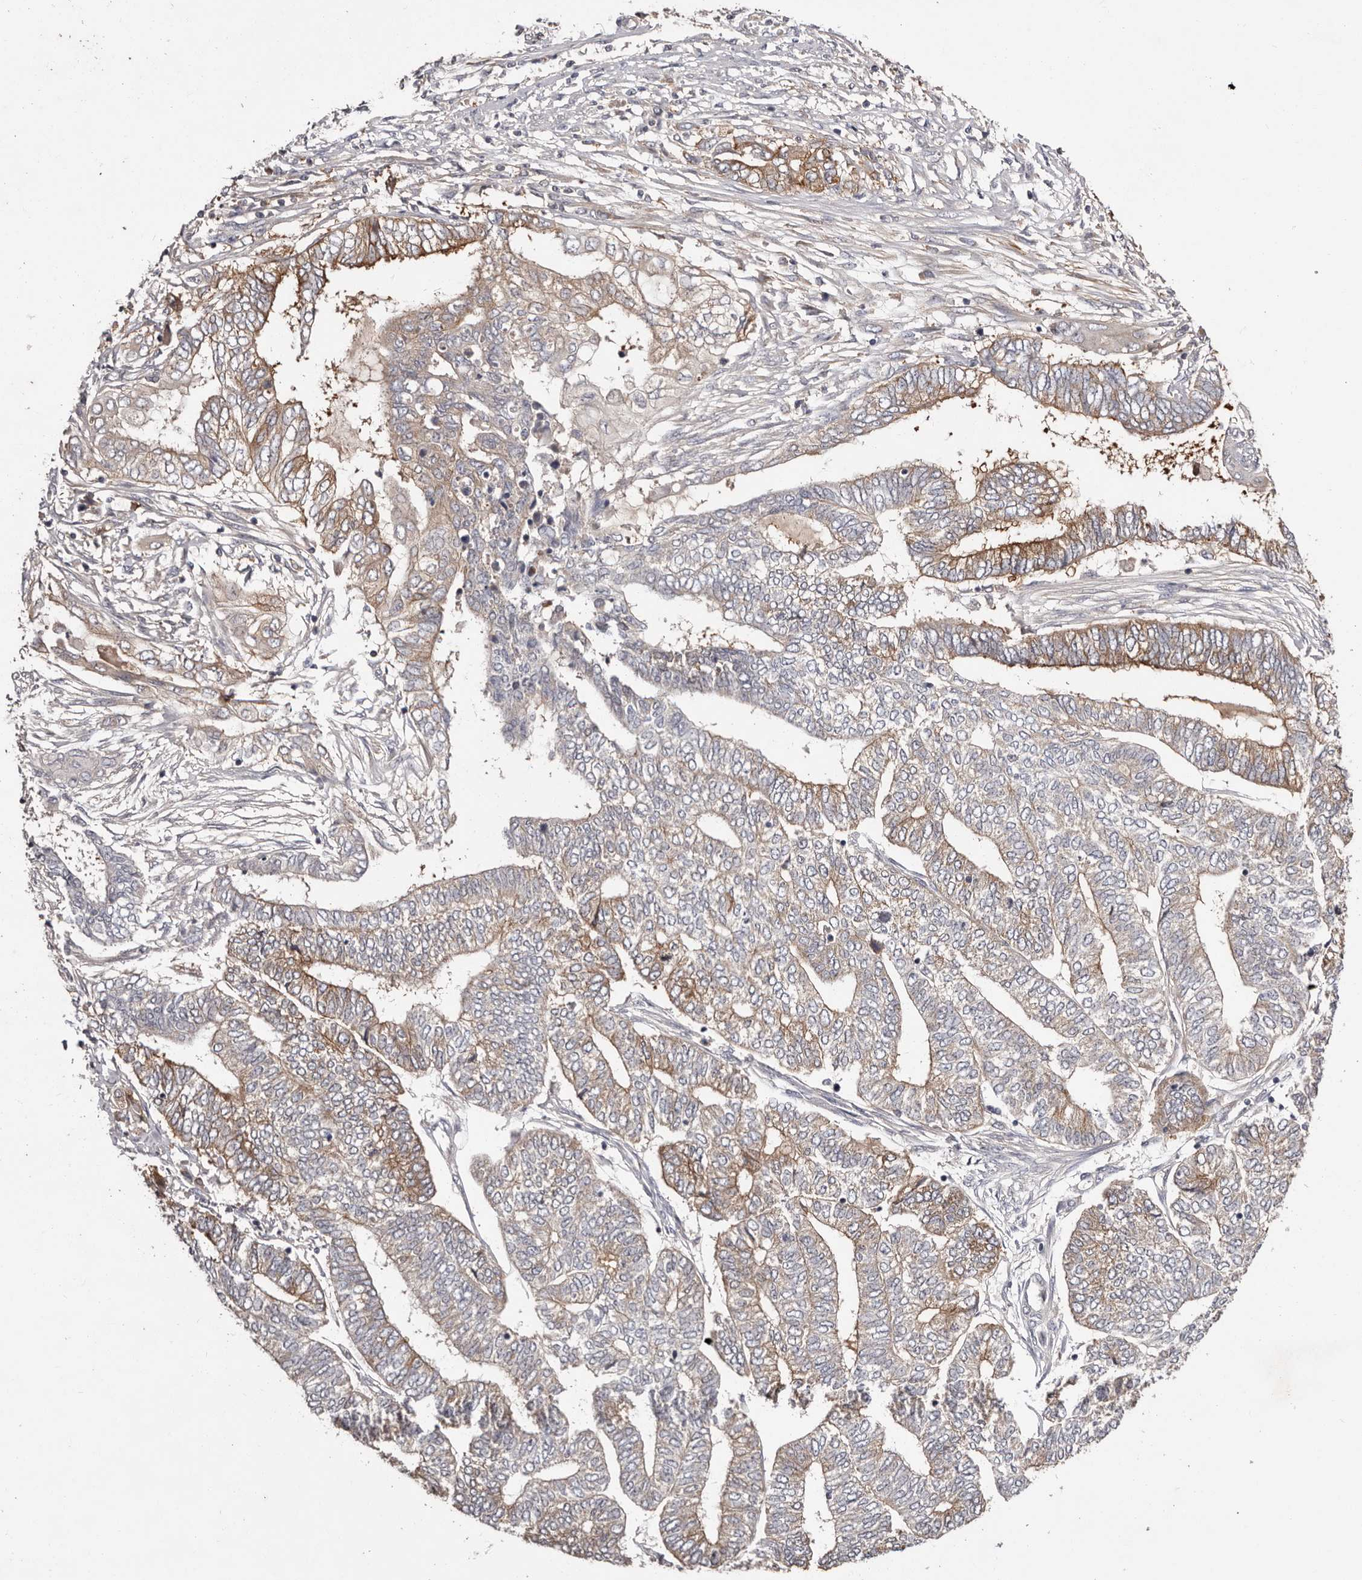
{"staining": {"intensity": "moderate", "quantity": ">75%", "location": "cytoplasmic/membranous"}, "tissue": "endometrial cancer", "cell_type": "Tumor cells", "image_type": "cancer", "snomed": [{"axis": "morphology", "description": "Adenocarcinoma, NOS"}, {"axis": "topography", "description": "Uterus"}, {"axis": "topography", "description": "Endometrium"}], "caption": "Human endometrial cancer (adenocarcinoma) stained for a protein (brown) demonstrates moderate cytoplasmic/membranous positive staining in about >75% of tumor cells.", "gene": "LTV1", "patient": {"sex": "female", "age": 70}}